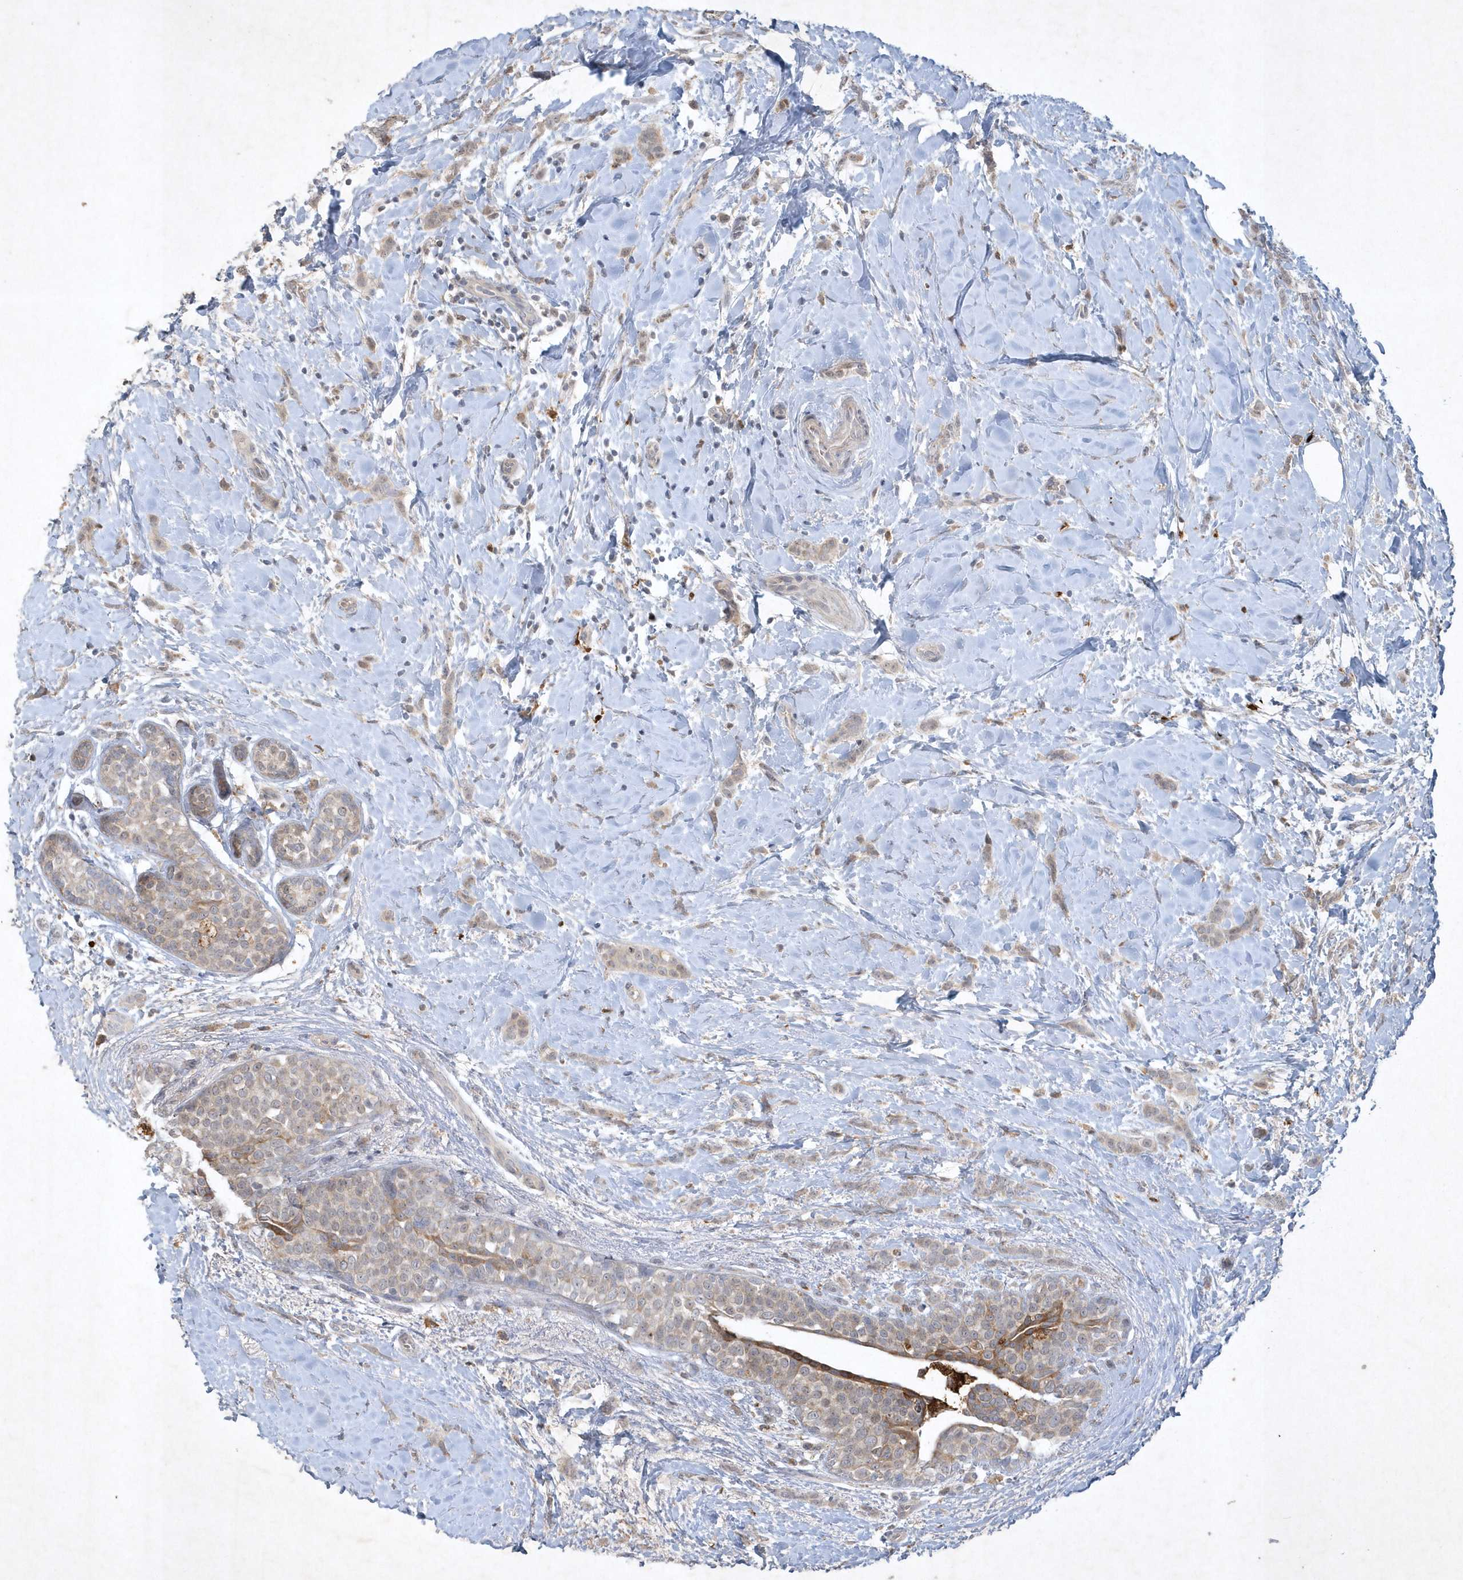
{"staining": {"intensity": "weak", "quantity": "25%-75%", "location": "cytoplasmic/membranous"}, "tissue": "breast cancer", "cell_type": "Tumor cells", "image_type": "cancer", "snomed": [{"axis": "morphology", "description": "Lobular carcinoma, in situ"}, {"axis": "morphology", "description": "Lobular carcinoma"}, {"axis": "topography", "description": "Breast"}], "caption": "Breast cancer tissue reveals weak cytoplasmic/membranous staining in about 25%-75% of tumor cells, visualized by immunohistochemistry.", "gene": "THG1L", "patient": {"sex": "female", "age": 41}}